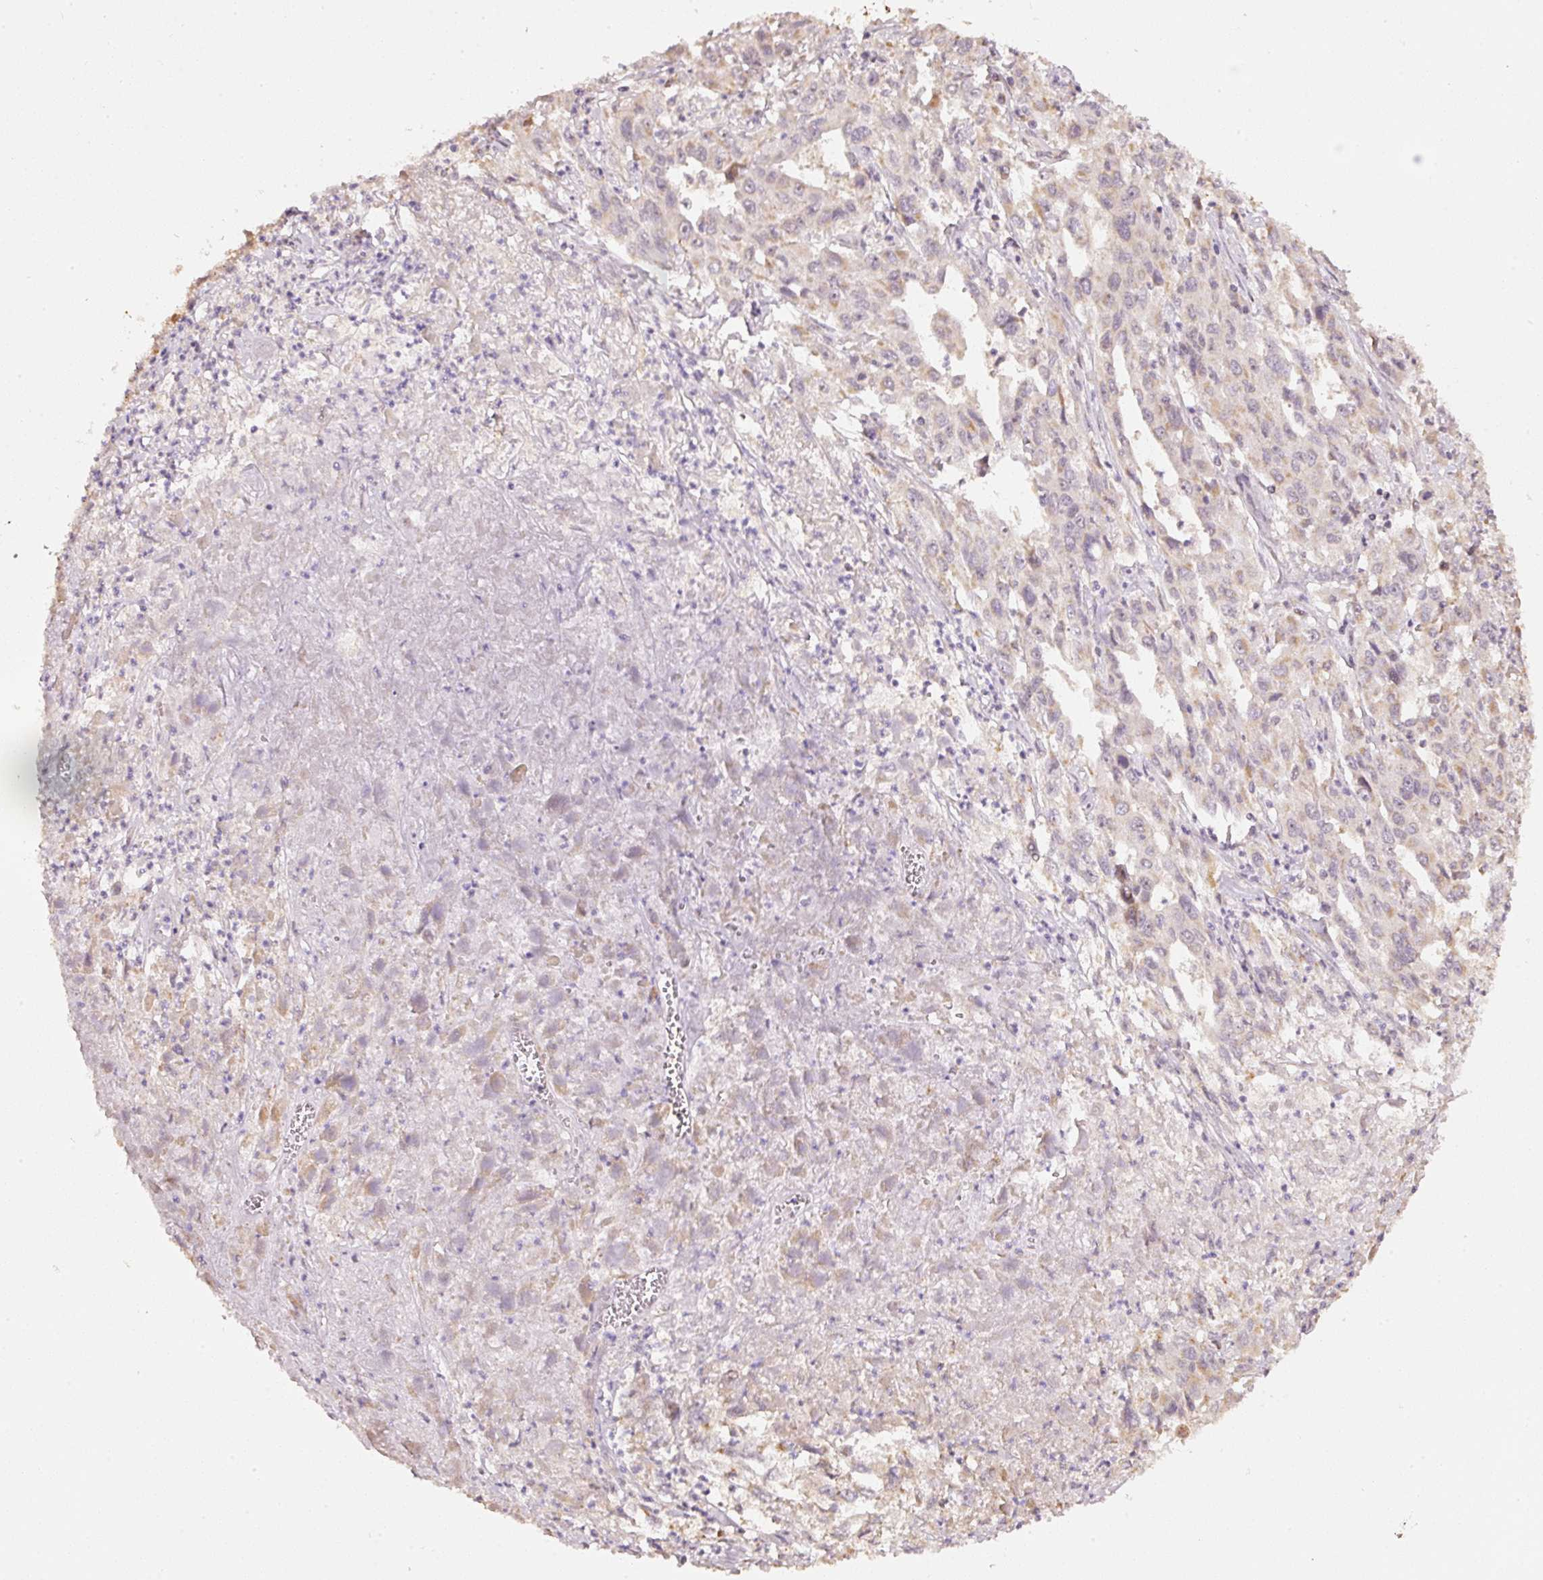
{"staining": {"intensity": "moderate", "quantity": "25%-75%", "location": "cytoplasmic/membranous"}, "tissue": "liver cancer", "cell_type": "Tumor cells", "image_type": "cancer", "snomed": [{"axis": "morphology", "description": "Carcinoma, Hepatocellular, NOS"}, {"axis": "topography", "description": "Liver"}], "caption": "Immunohistochemistry photomicrograph of neoplastic tissue: liver cancer stained using immunohistochemistry (IHC) reveals medium levels of moderate protein expression localized specifically in the cytoplasmic/membranous of tumor cells, appearing as a cytoplasmic/membranous brown color.", "gene": "RAB35", "patient": {"sex": "male", "age": 63}}